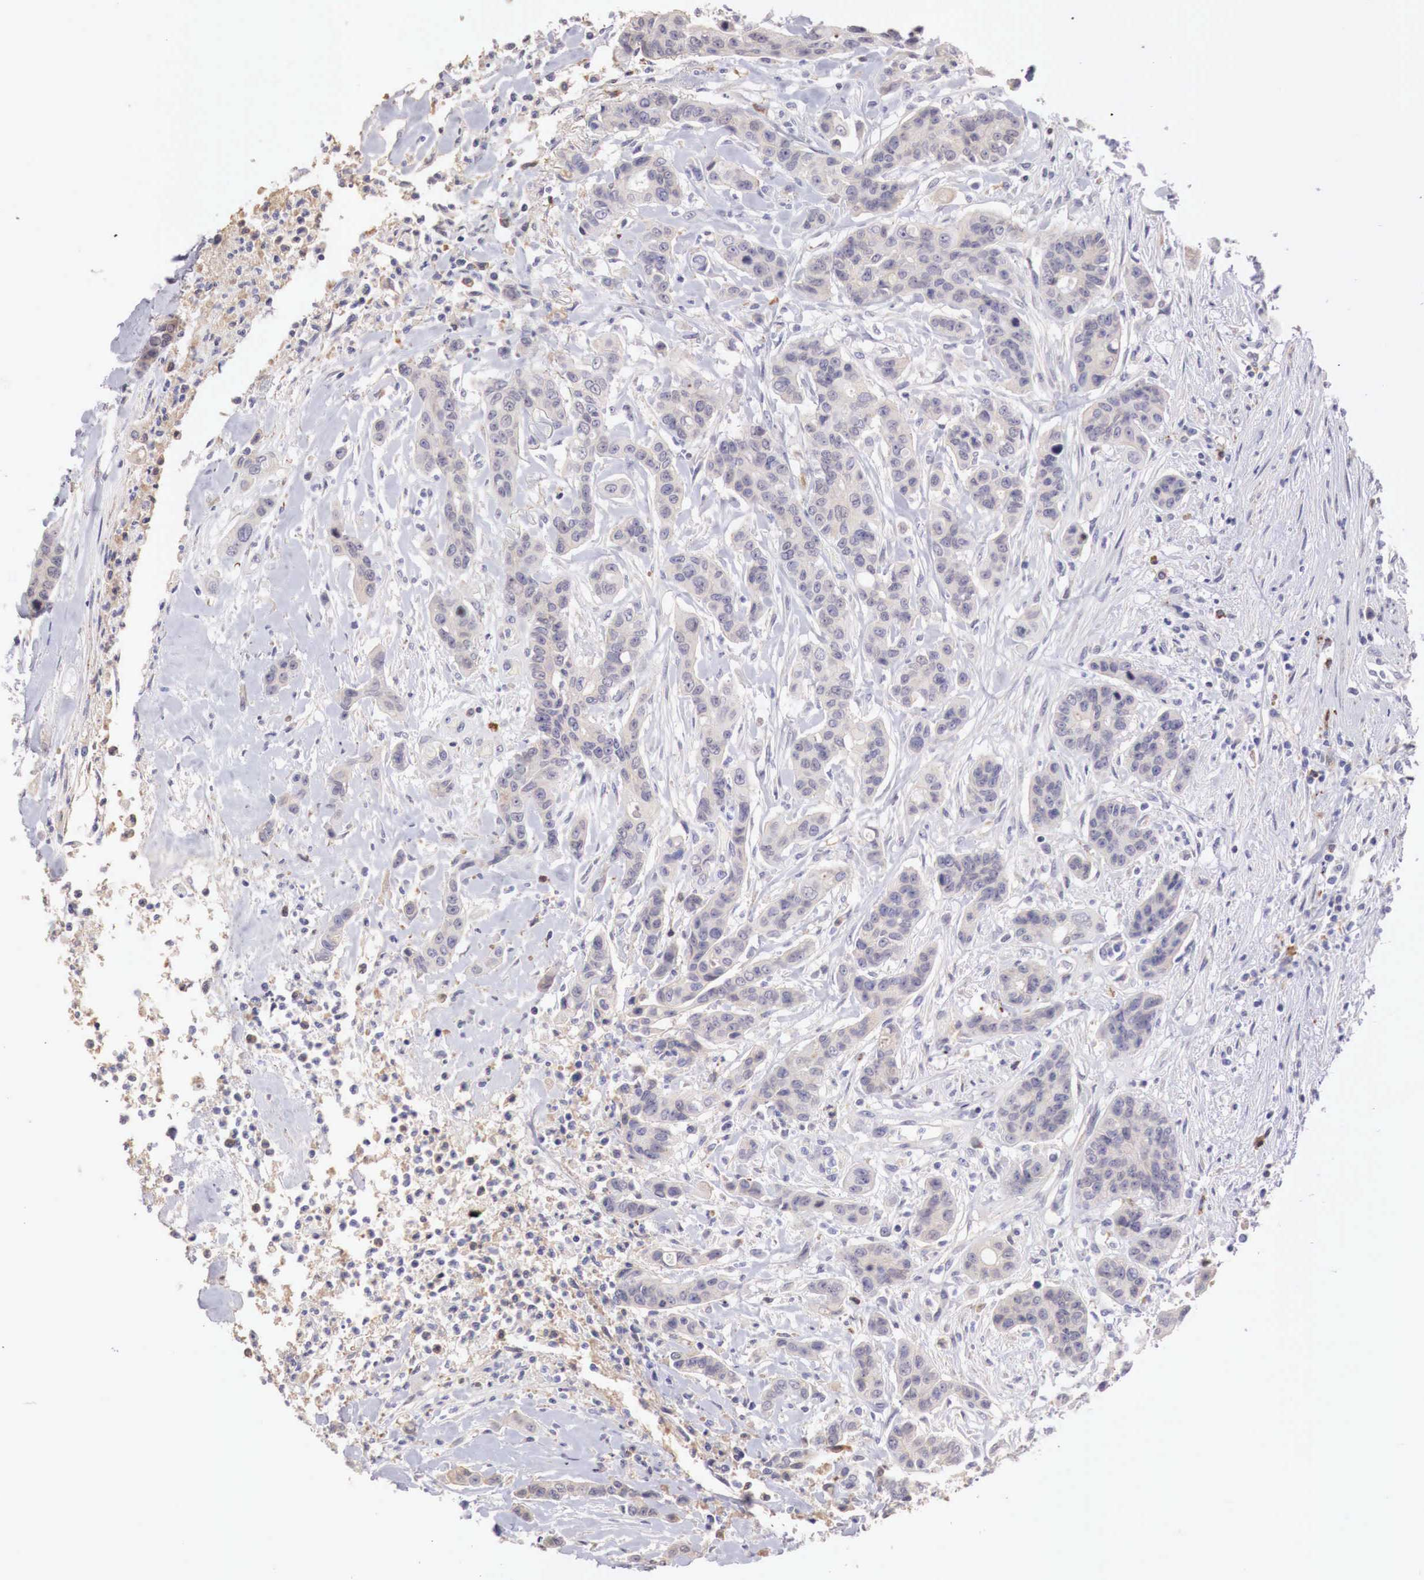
{"staining": {"intensity": "negative", "quantity": "none", "location": "none"}, "tissue": "colorectal cancer", "cell_type": "Tumor cells", "image_type": "cancer", "snomed": [{"axis": "morphology", "description": "Adenocarcinoma, NOS"}, {"axis": "topography", "description": "Colon"}], "caption": "Image shows no significant protein staining in tumor cells of colorectal cancer.", "gene": "XPNPEP2", "patient": {"sex": "female", "age": 70}}